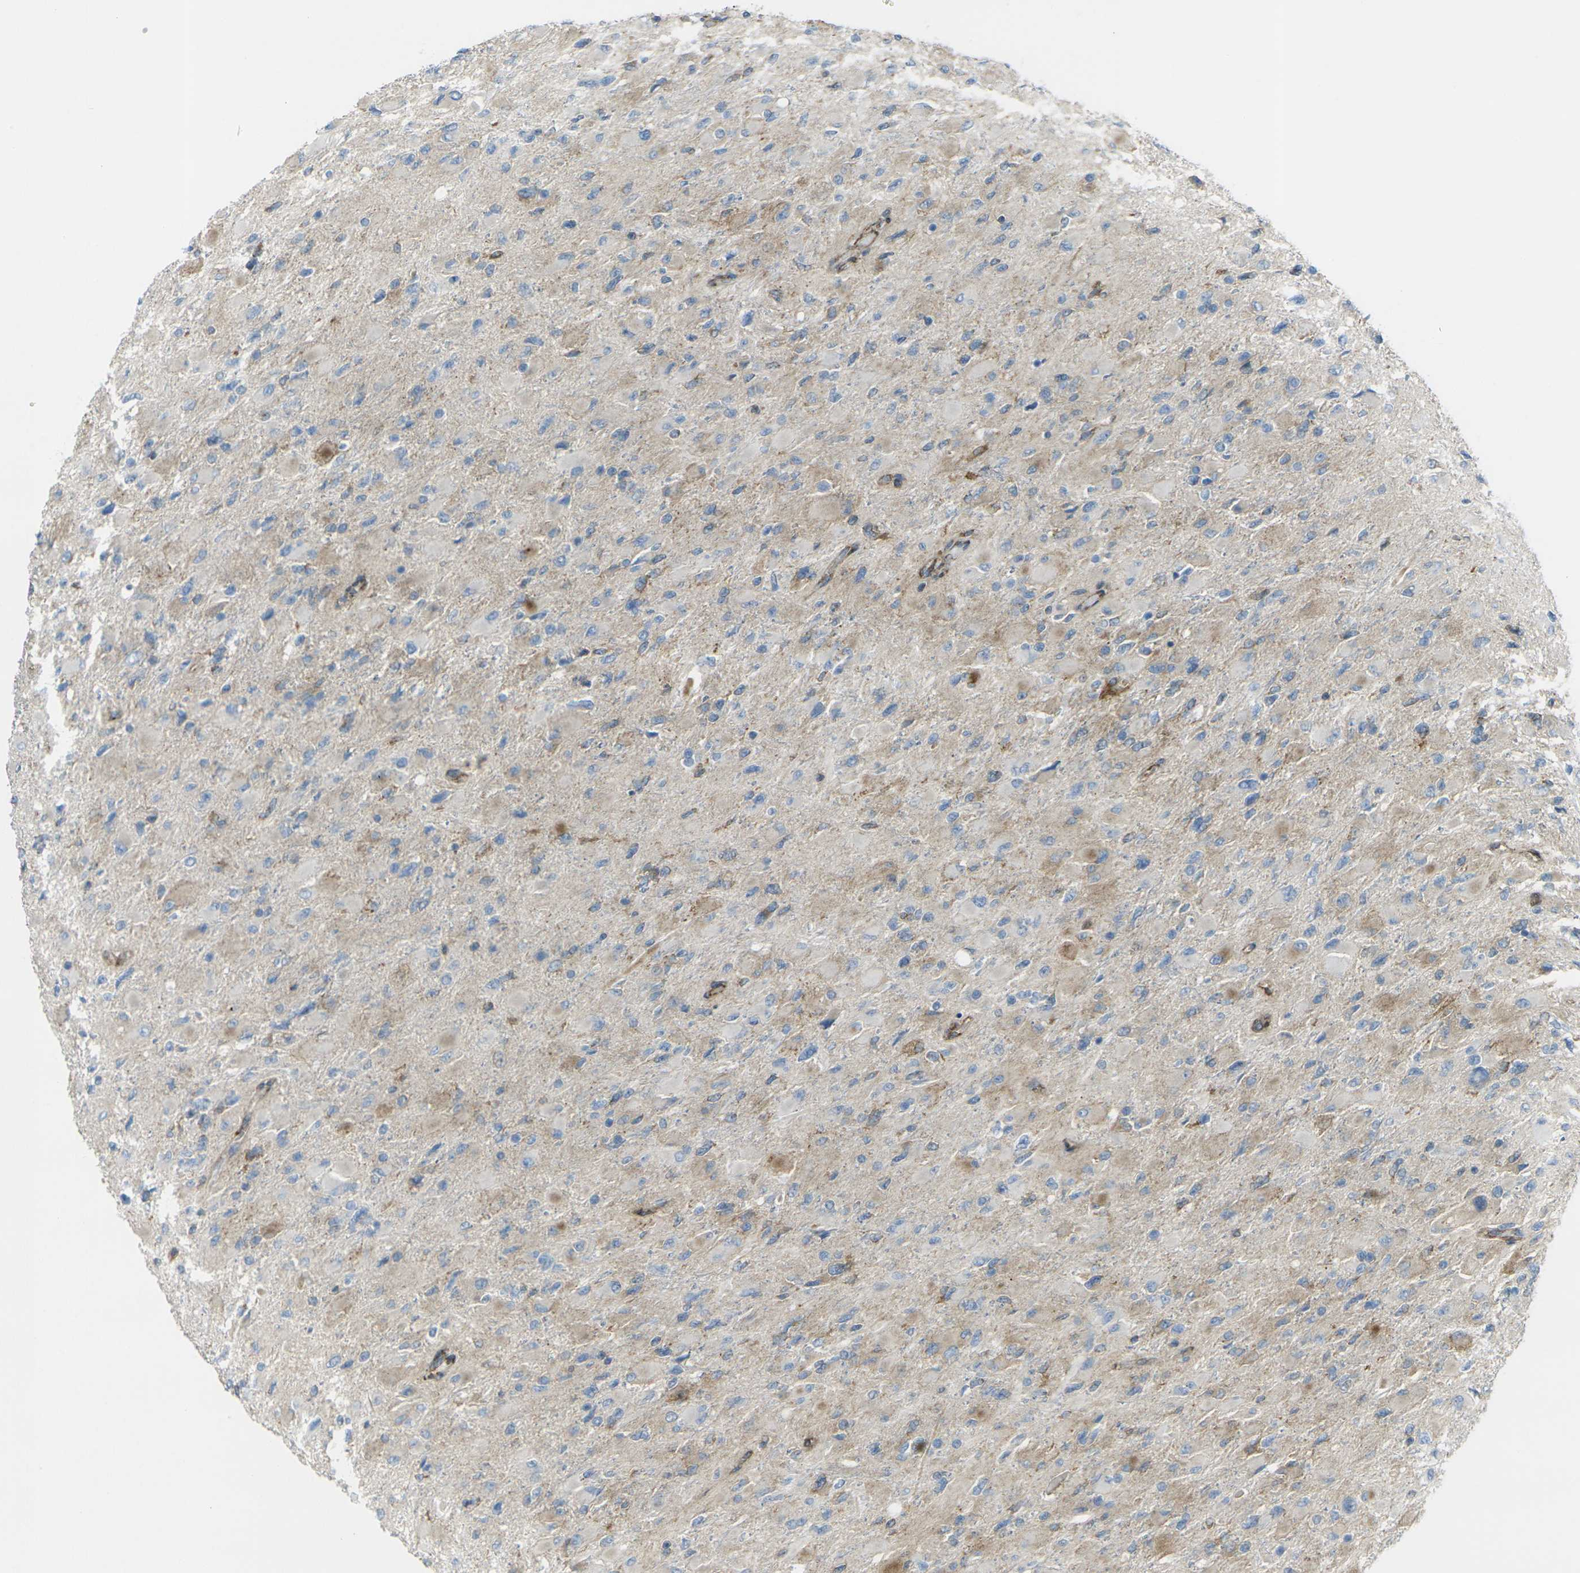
{"staining": {"intensity": "moderate", "quantity": "<25%", "location": "cytoplasmic/membranous"}, "tissue": "glioma", "cell_type": "Tumor cells", "image_type": "cancer", "snomed": [{"axis": "morphology", "description": "Glioma, malignant, High grade"}, {"axis": "topography", "description": "Cerebral cortex"}], "caption": "The photomicrograph displays immunohistochemical staining of malignant glioma (high-grade). There is moderate cytoplasmic/membranous expression is identified in approximately <25% of tumor cells. (Brightfield microscopy of DAB IHC at high magnification).", "gene": "CELSR2", "patient": {"sex": "female", "age": 36}}